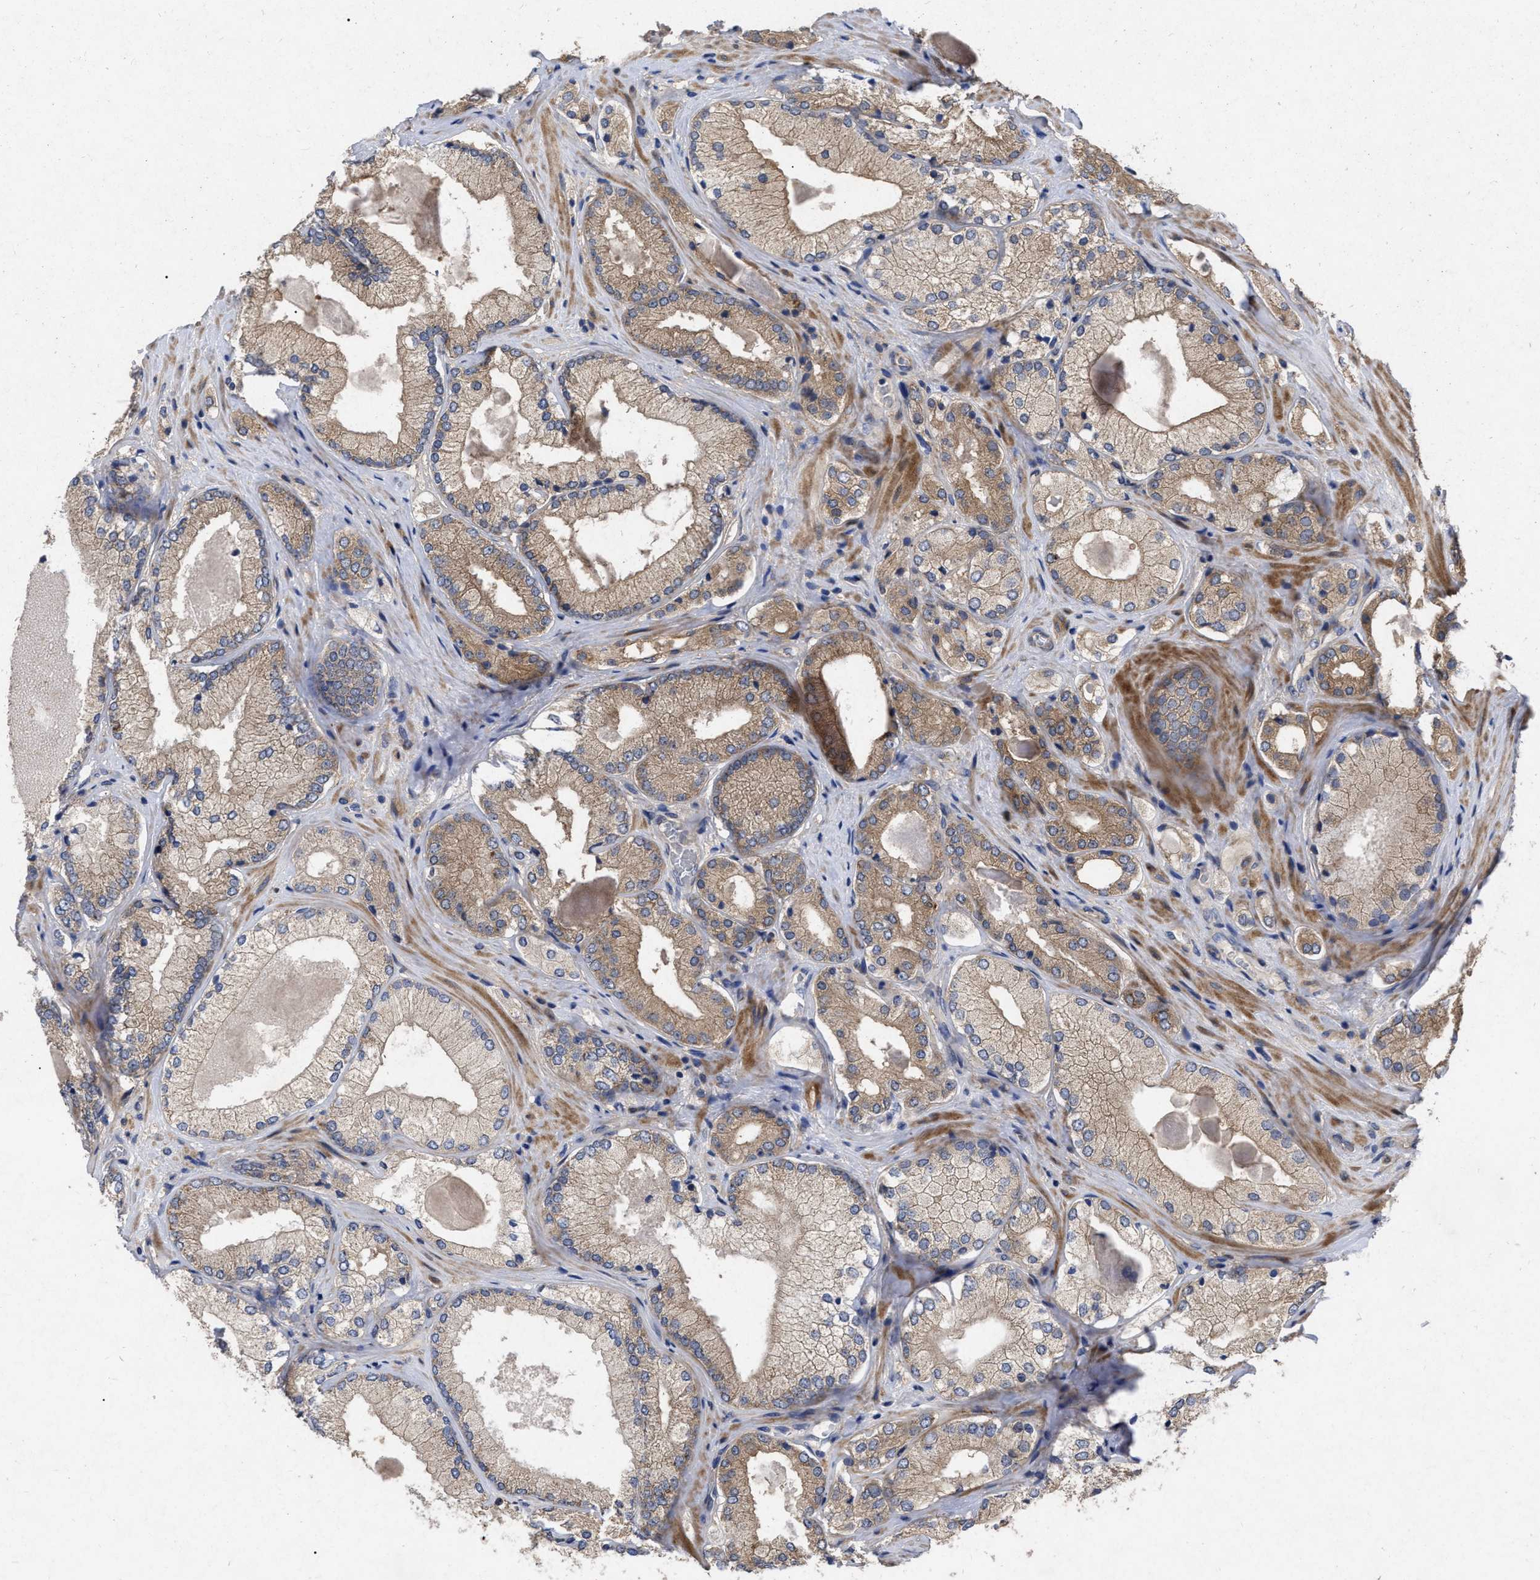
{"staining": {"intensity": "moderate", "quantity": "25%-75%", "location": "cytoplasmic/membranous"}, "tissue": "prostate cancer", "cell_type": "Tumor cells", "image_type": "cancer", "snomed": [{"axis": "morphology", "description": "Adenocarcinoma, Low grade"}, {"axis": "topography", "description": "Prostate"}], "caption": "Immunohistochemistry (IHC) image of neoplastic tissue: prostate cancer (adenocarcinoma (low-grade)) stained using immunohistochemistry (IHC) shows medium levels of moderate protein expression localized specifically in the cytoplasmic/membranous of tumor cells, appearing as a cytoplasmic/membranous brown color.", "gene": "CDKN2C", "patient": {"sex": "male", "age": 65}}